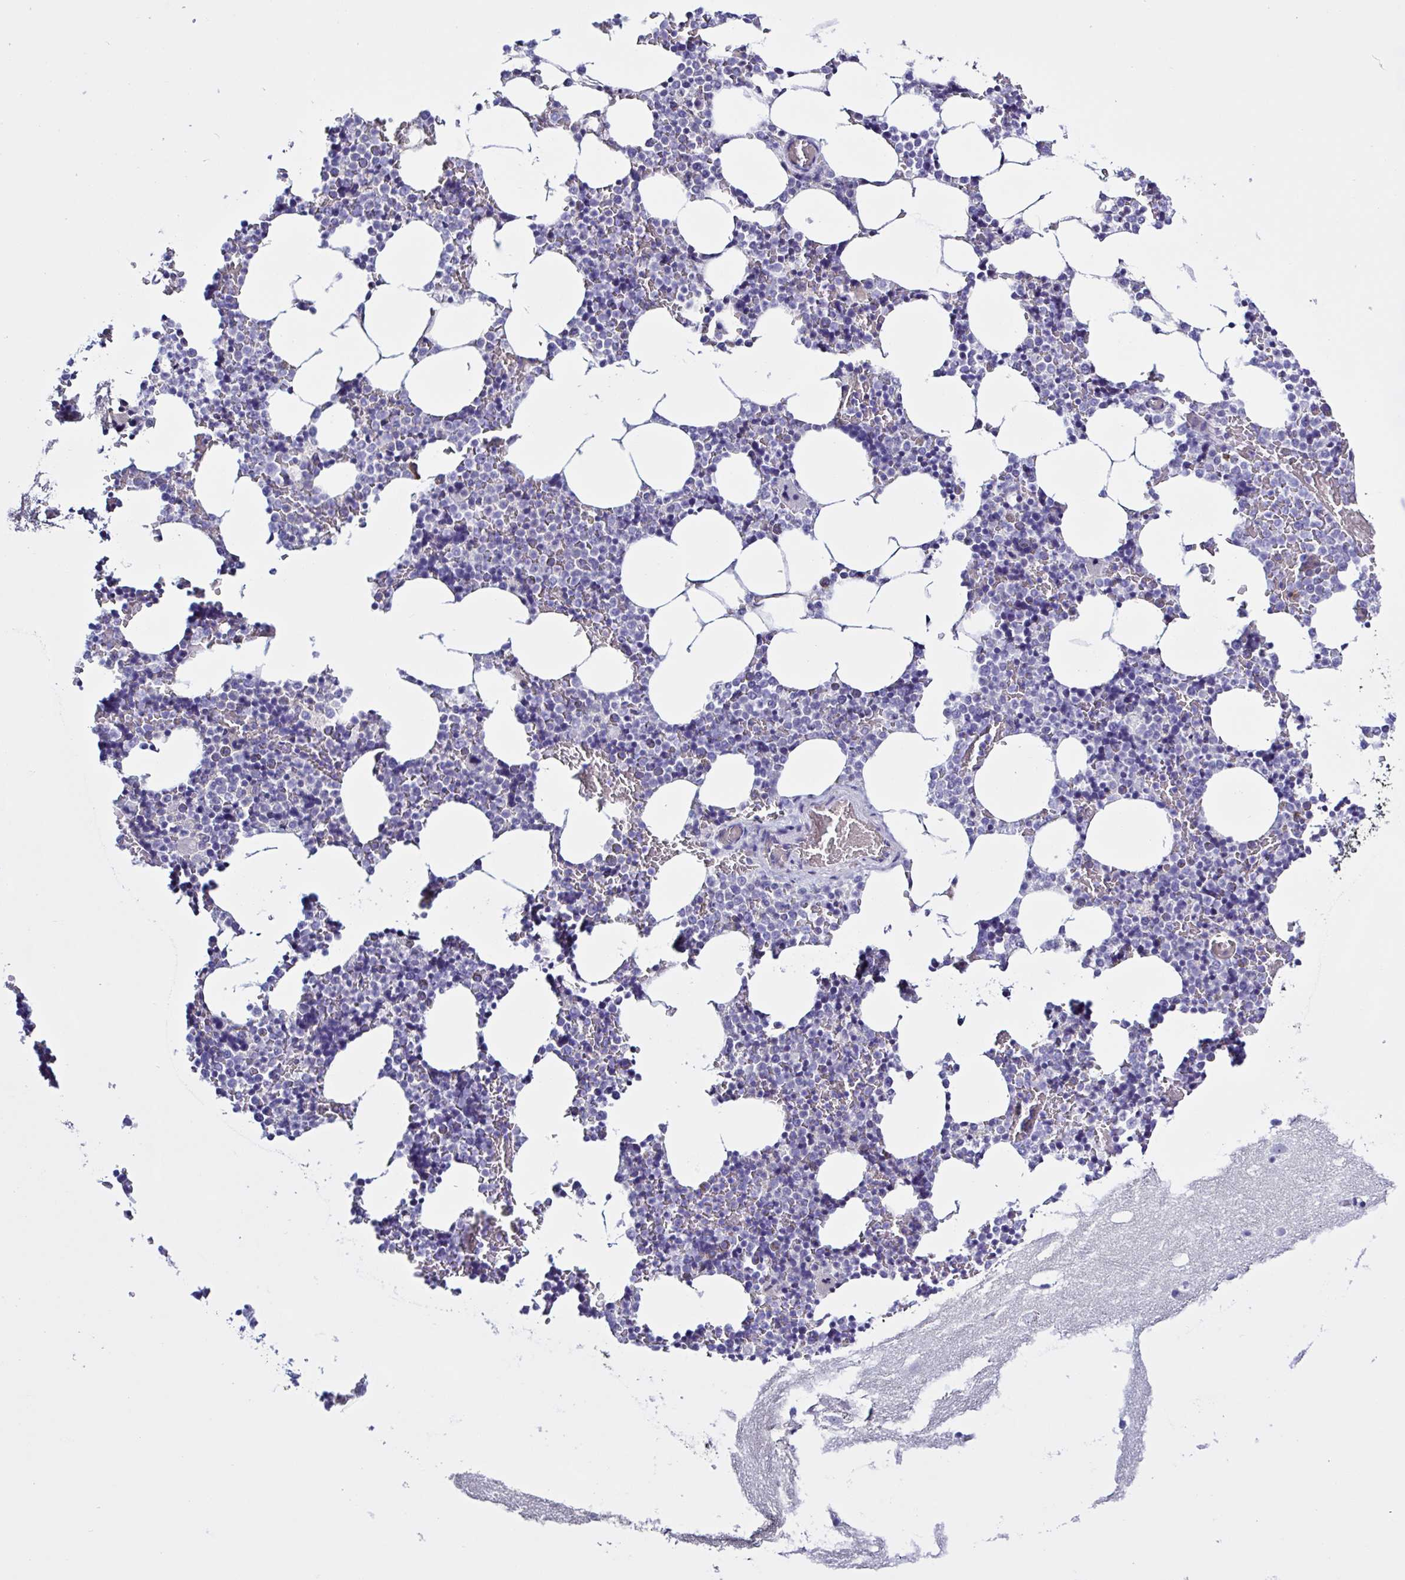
{"staining": {"intensity": "negative", "quantity": "none", "location": "none"}, "tissue": "bone marrow", "cell_type": "Hematopoietic cells", "image_type": "normal", "snomed": [{"axis": "morphology", "description": "Normal tissue, NOS"}, {"axis": "topography", "description": "Bone marrow"}], "caption": "This is an immunohistochemistry (IHC) image of benign human bone marrow. There is no staining in hematopoietic cells.", "gene": "USP35", "patient": {"sex": "female", "age": 42}}